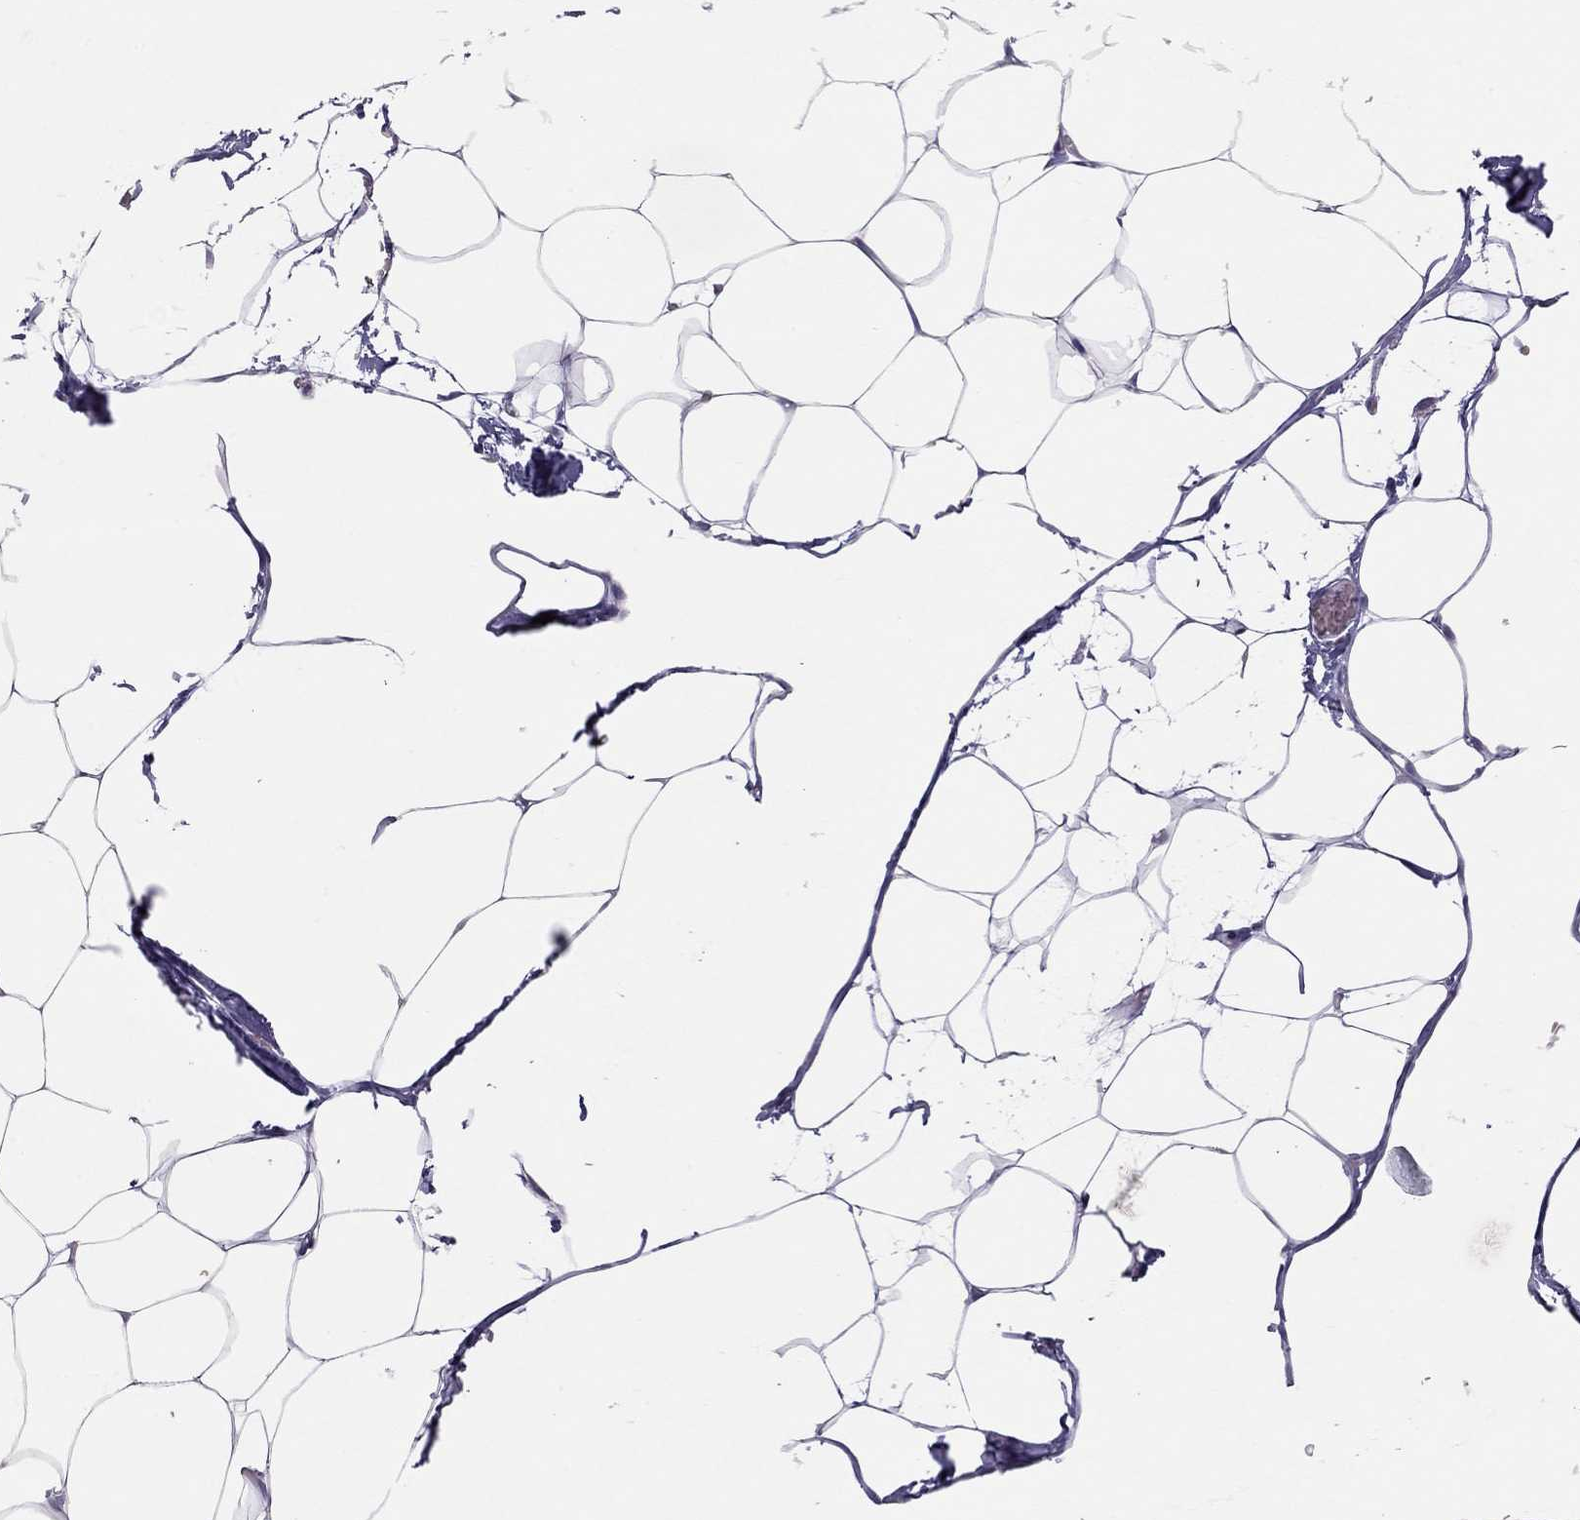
{"staining": {"intensity": "negative", "quantity": "none", "location": "none"}, "tissue": "adipose tissue", "cell_type": "Adipocytes", "image_type": "normal", "snomed": [{"axis": "morphology", "description": "Normal tissue, NOS"}, {"axis": "topography", "description": "Adipose tissue"}], "caption": "Benign adipose tissue was stained to show a protein in brown. There is no significant staining in adipocytes. The staining is performed using DAB brown chromogen with nuclei counter-stained in using hematoxylin.", "gene": "HSF2BP", "patient": {"sex": "male", "age": 57}}